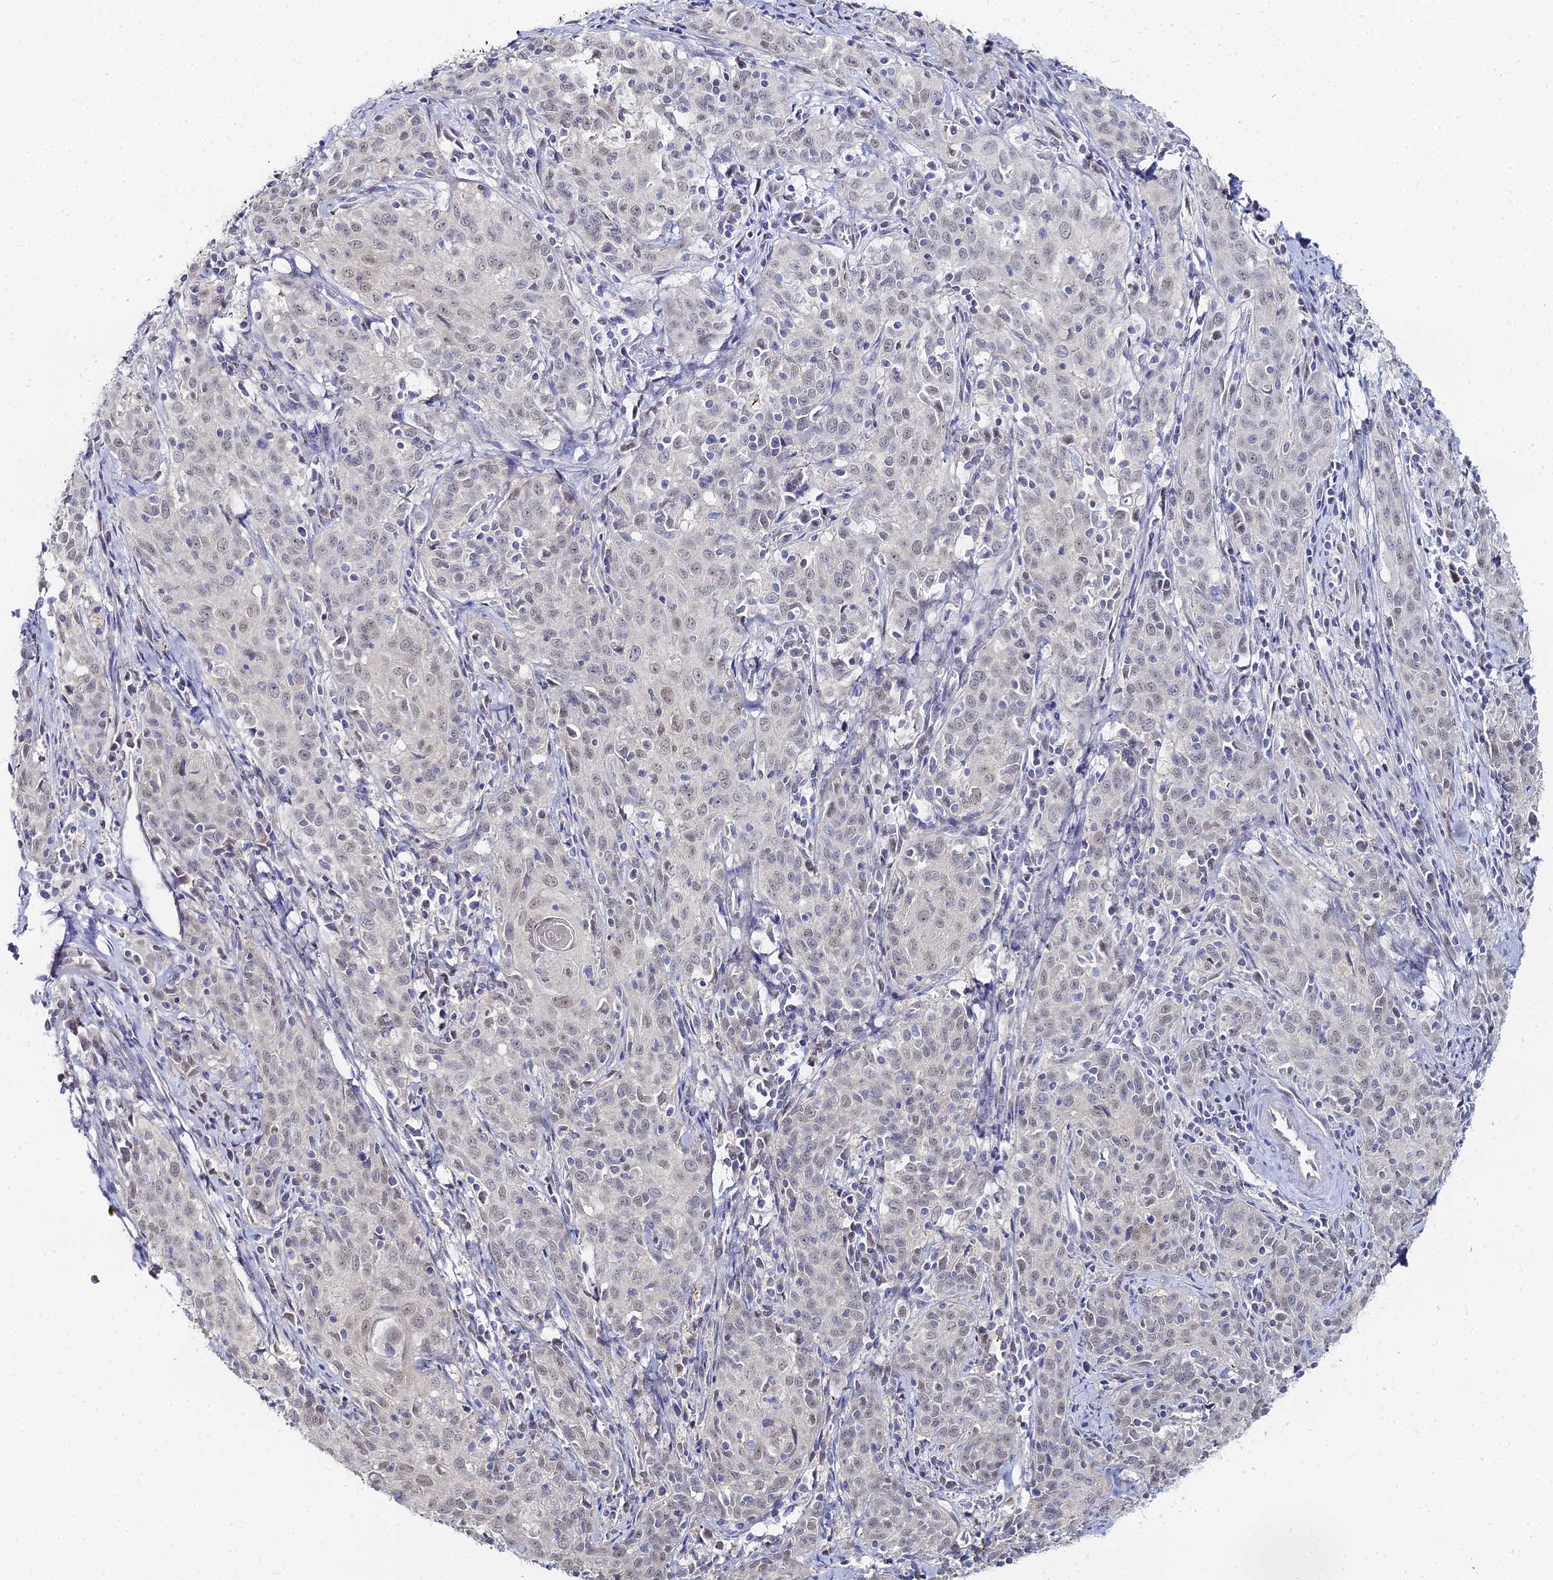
{"staining": {"intensity": "weak", "quantity": ">75%", "location": "nuclear"}, "tissue": "cervical cancer", "cell_type": "Tumor cells", "image_type": "cancer", "snomed": [{"axis": "morphology", "description": "Squamous cell carcinoma, NOS"}, {"axis": "topography", "description": "Cervix"}], "caption": "Weak nuclear protein staining is appreciated in approximately >75% of tumor cells in squamous cell carcinoma (cervical).", "gene": "THAP4", "patient": {"sex": "female", "age": 57}}